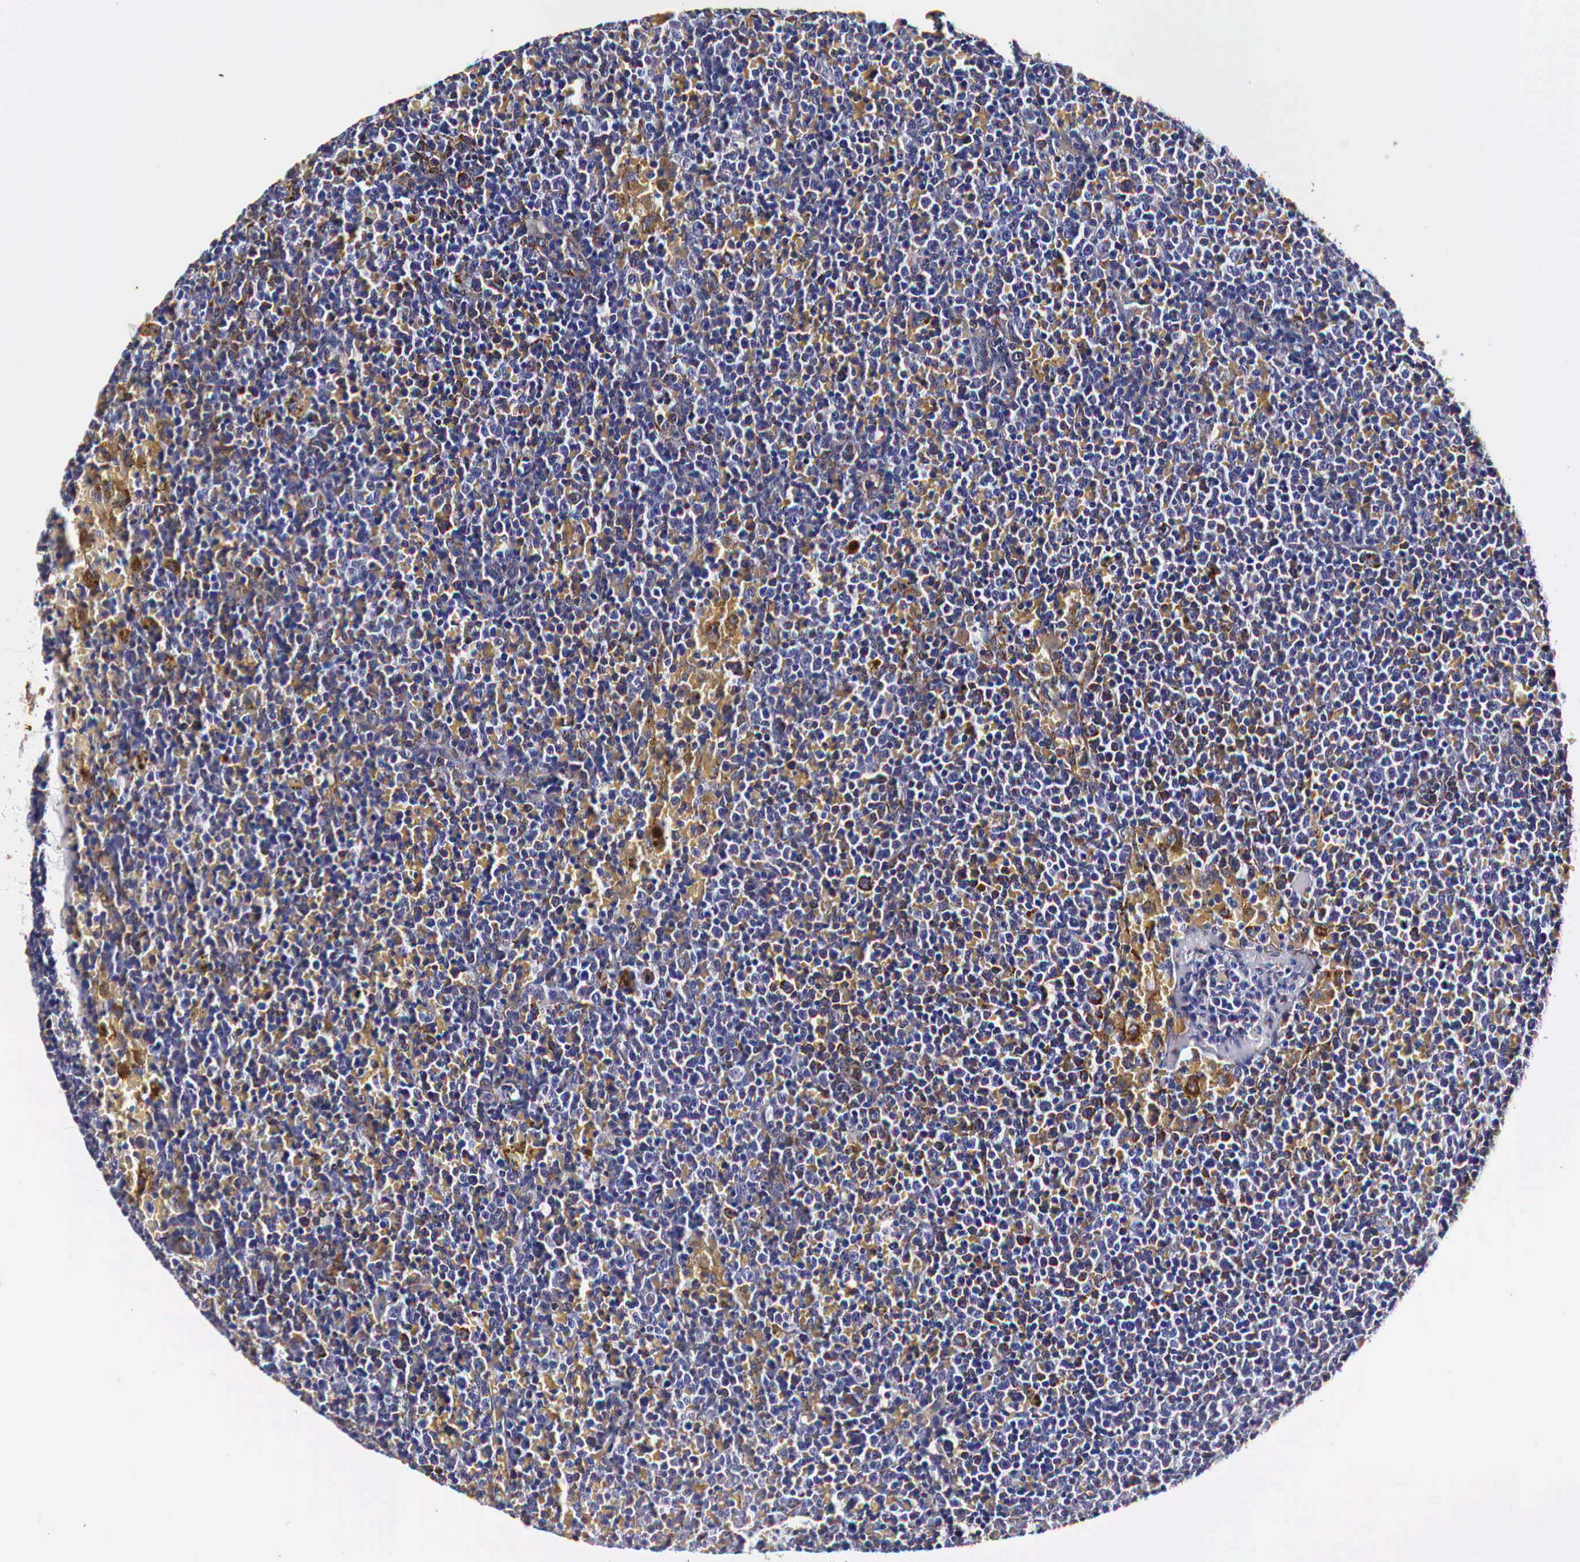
{"staining": {"intensity": "weak", "quantity": "<25%", "location": "cytoplasmic/membranous"}, "tissue": "lymphoma", "cell_type": "Tumor cells", "image_type": "cancer", "snomed": [{"axis": "morphology", "description": "Malignant lymphoma, non-Hodgkin's type, Low grade"}, {"axis": "topography", "description": "Lymph node"}], "caption": "Immunohistochemistry of lymphoma demonstrates no staining in tumor cells. Nuclei are stained in blue.", "gene": "CKAP4", "patient": {"sex": "male", "age": 50}}